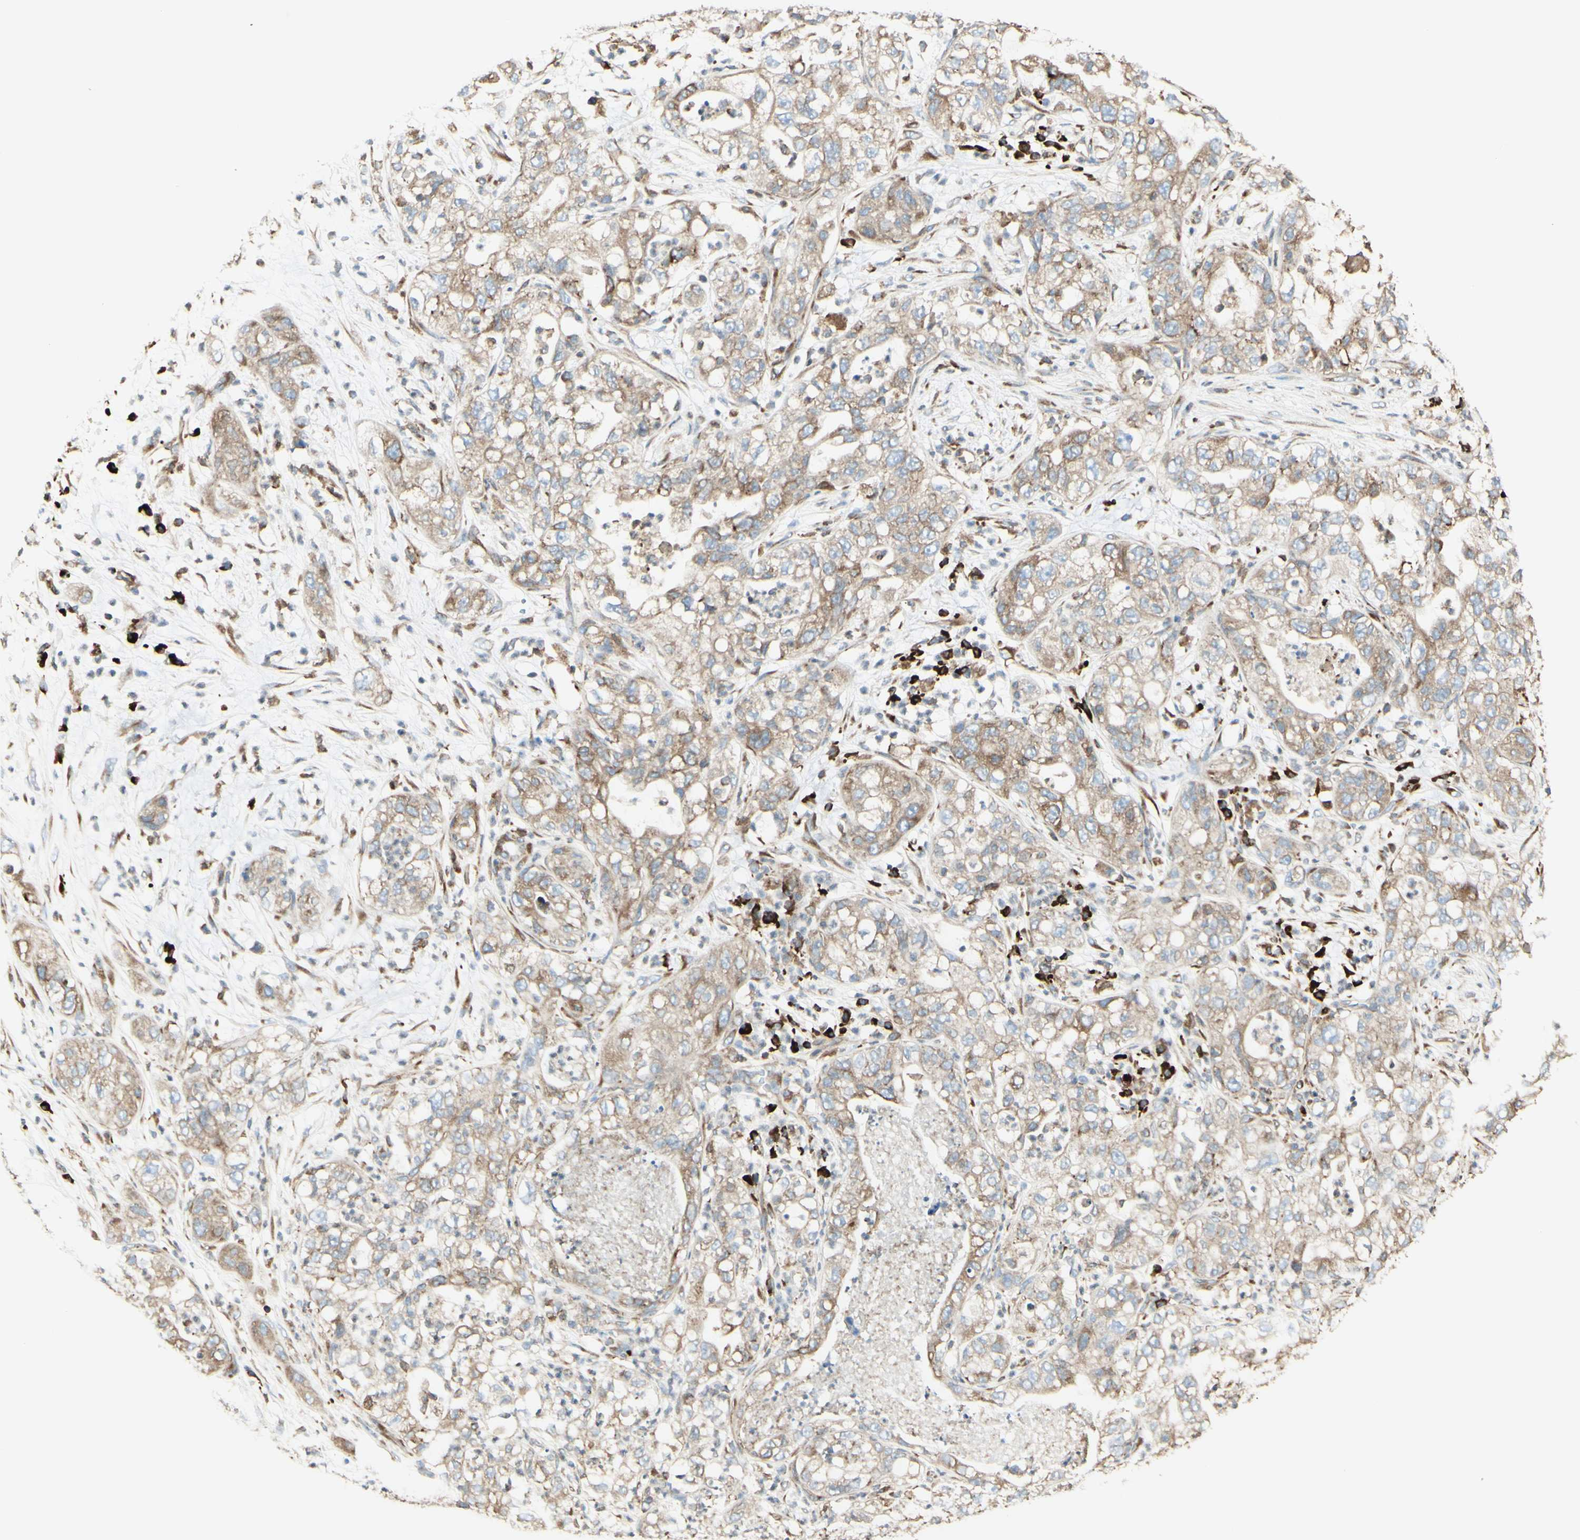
{"staining": {"intensity": "weak", "quantity": ">75%", "location": "cytoplasmic/membranous"}, "tissue": "pancreatic cancer", "cell_type": "Tumor cells", "image_type": "cancer", "snomed": [{"axis": "morphology", "description": "Adenocarcinoma, NOS"}, {"axis": "topography", "description": "Pancreas"}], "caption": "Pancreatic cancer (adenocarcinoma) stained with IHC exhibits weak cytoplasmic/membranous positivity in approximately >75% of tumor cells.", "gene": "DNAJB11", "patient": {"sex": "female", "age": 78}}